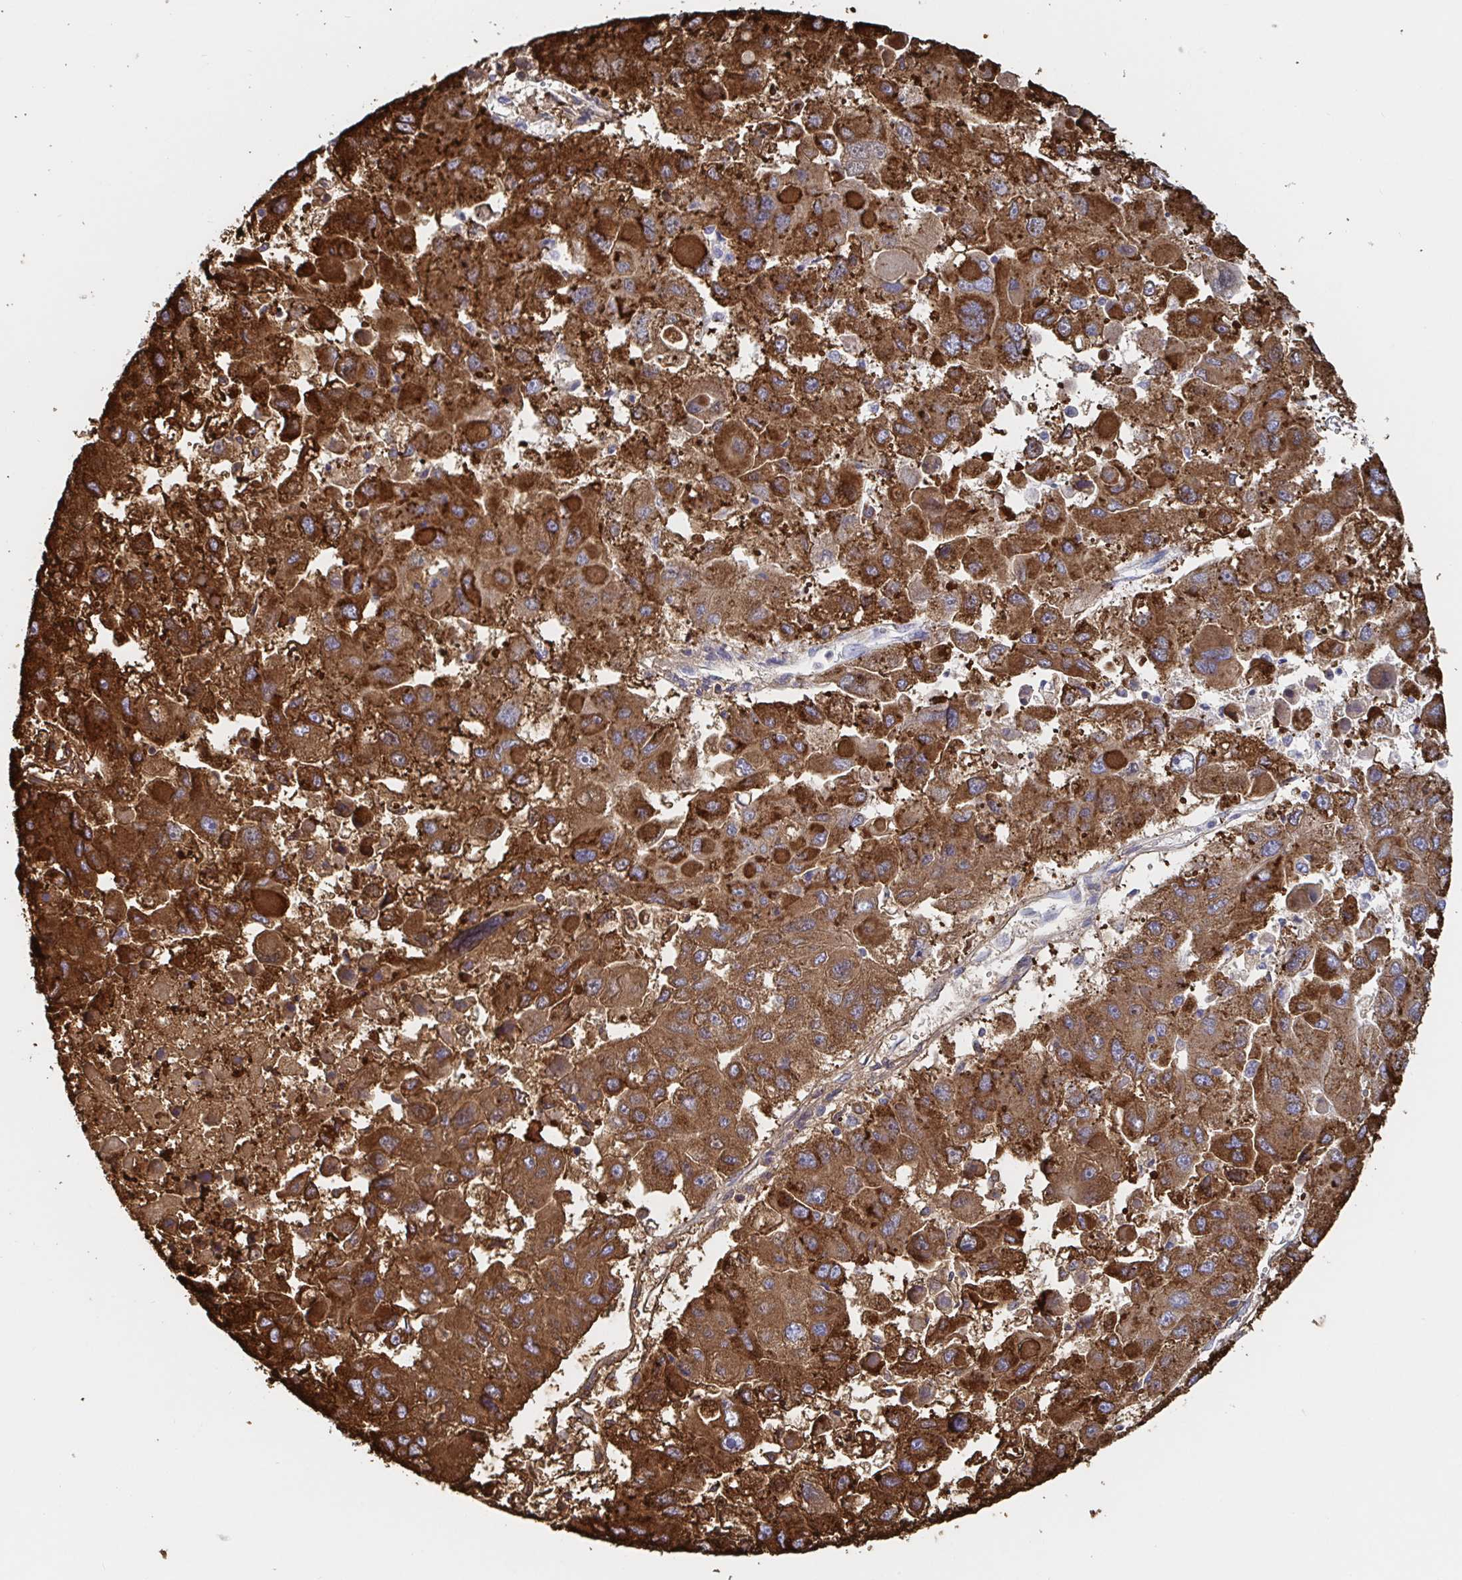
{"staining": {"intensity": "strong", "quantity": ">75%", "location": "cytoplasmic/membranous"}, "tissue": "liver cancer", "cell_type": "Tumor cells", "image_type": "cancer", "snomed": [{"axis": "morphology", "description": "Carcinoma, Hepatocellular, NOS"}, {"axis": "topography", "description": "Liver"}], "caption": "Human liver hepatocellular carcinoma stained with a protein marker shows strong staining in tumor cells.", "gene": "ZNF430", "patient": {"sex": "female", "age": 41}}